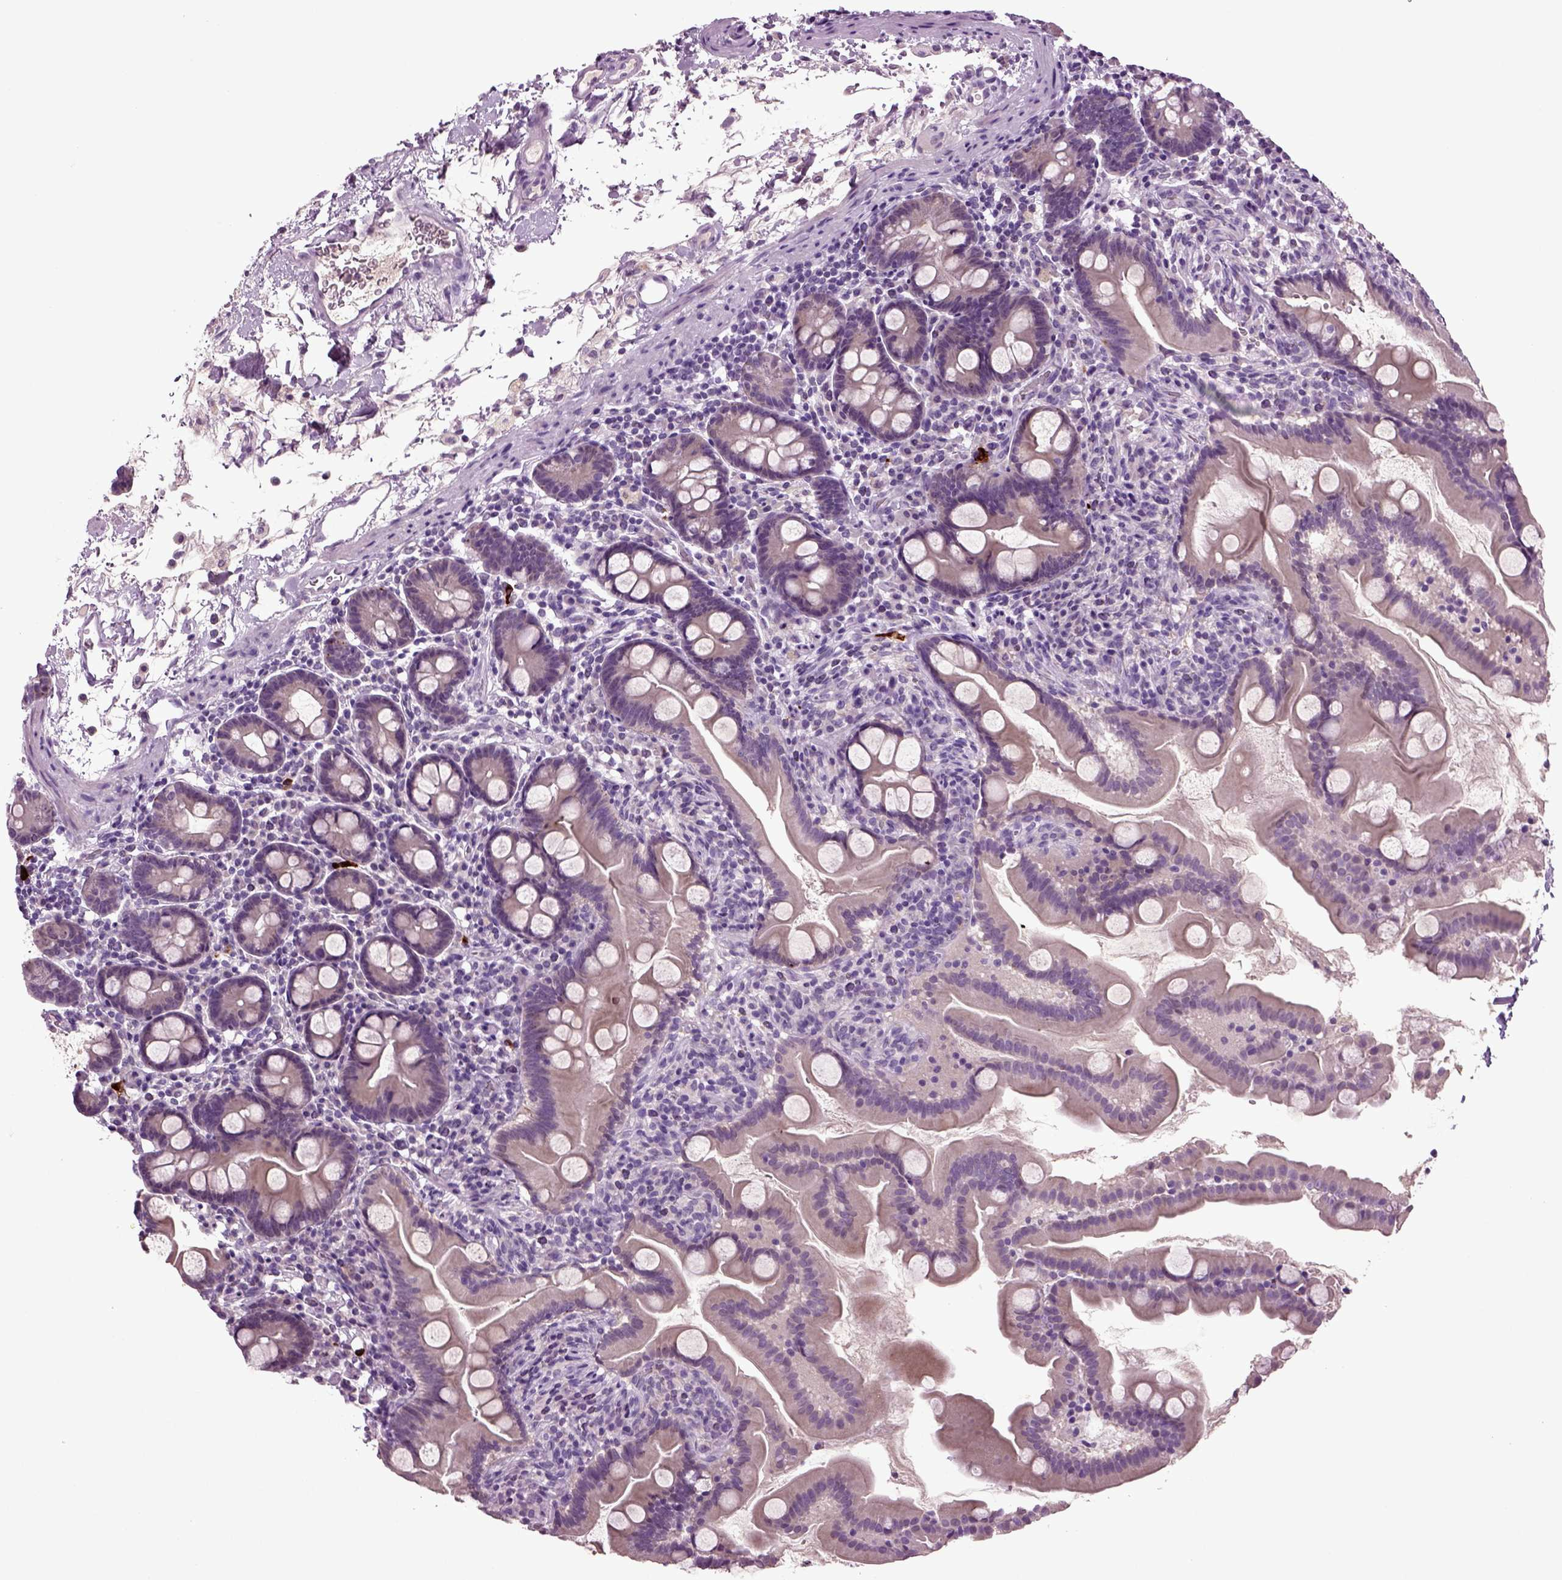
{"staining": {"intensity": "negative", "quantity": "none", "location": "none"}, "tissue": "small intestine", "cell_type": "Glandular cells", "image_type": "normal", "snomed": [{"axis": "morphology", "description": "Normal tissue, NOS"}, {"axis": "topography", "description": "Small intestine"}], "caption": "IHC photomicrograph of normal human small intestine stained for a protein (brown), which exhibits no staining in glandular cells.", "gene": "FGF11", "patient": {"sex": "female", "age": 44}}